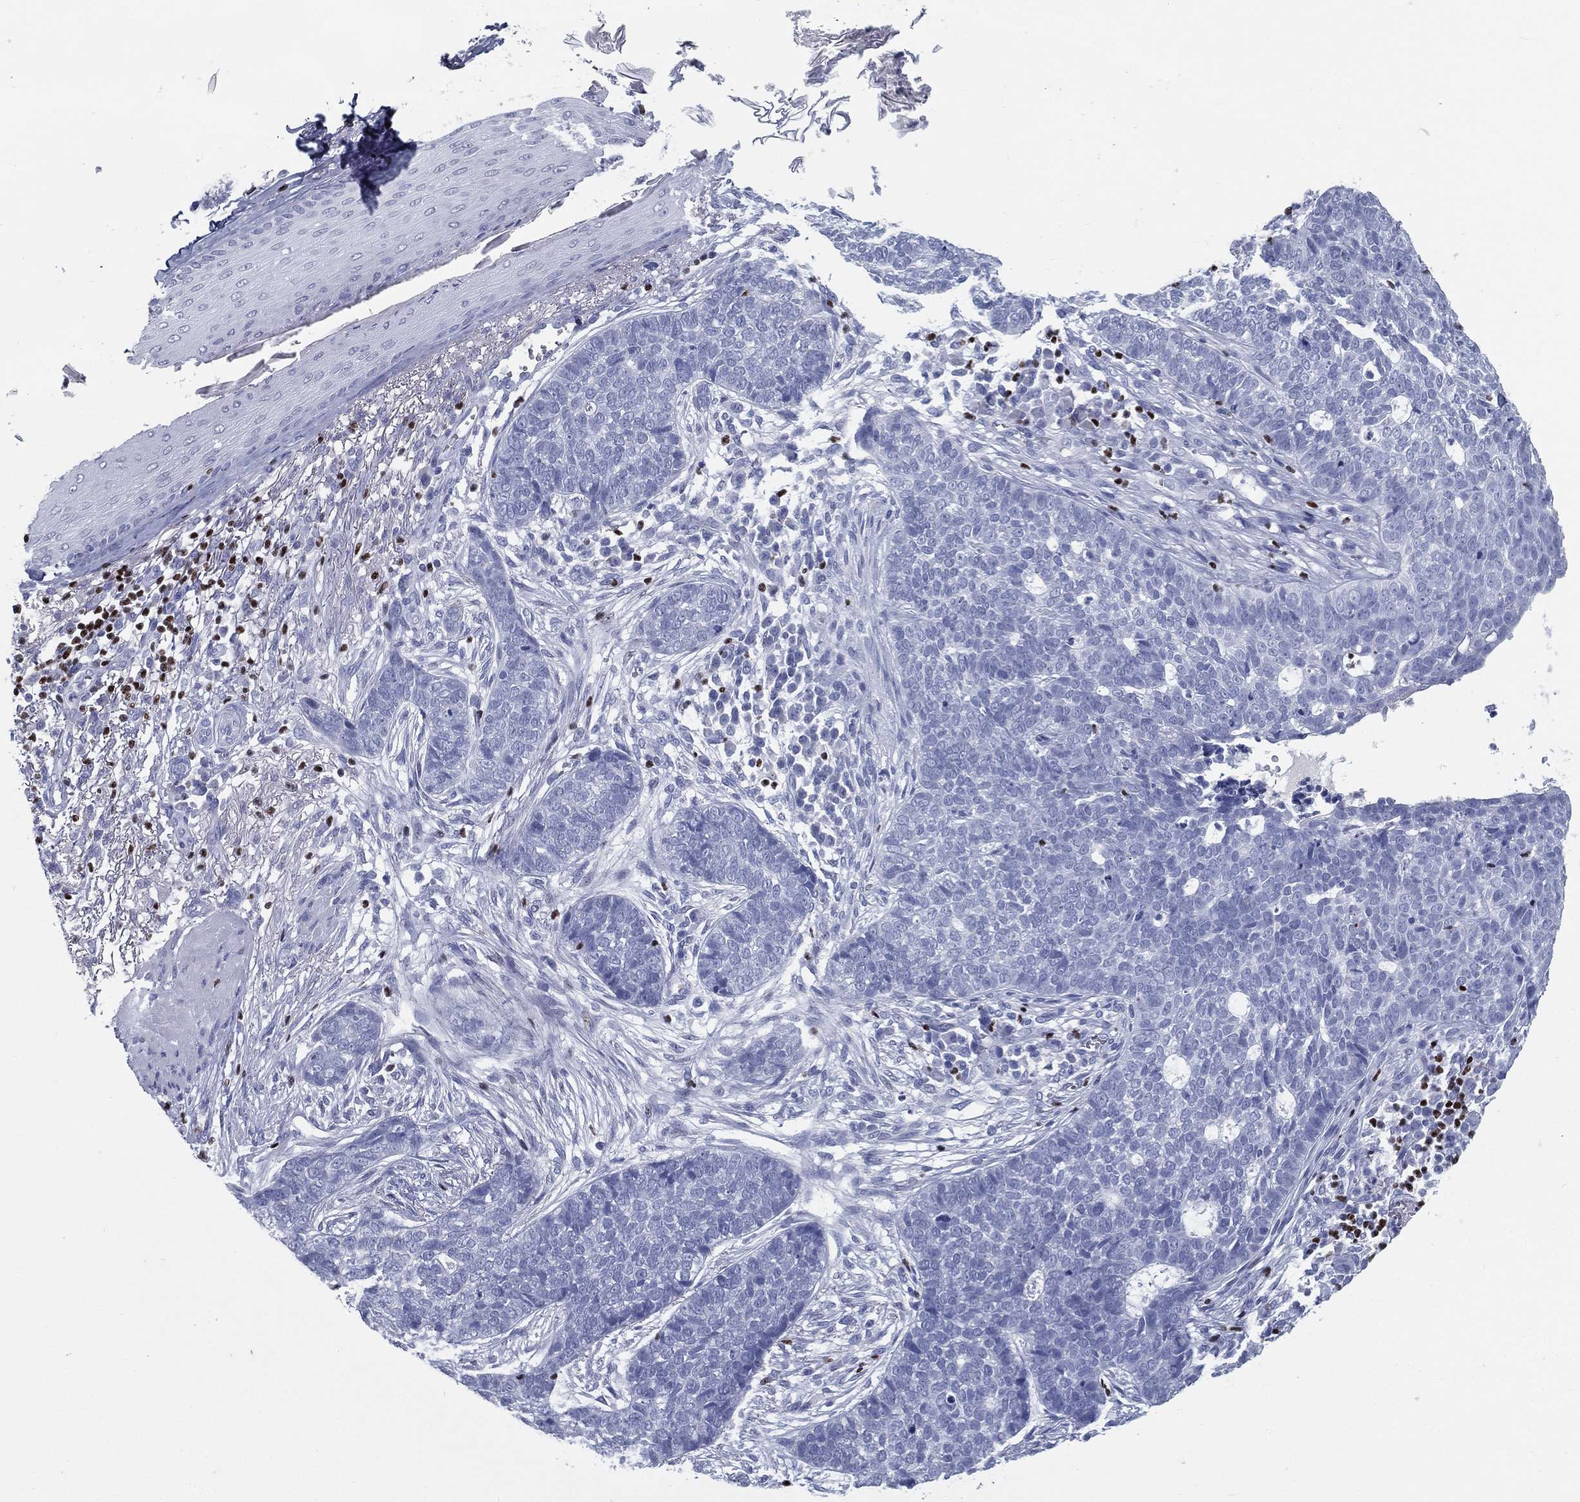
{"staining": {"intensity": "negative", "quantity": "none", "location": "none"}, "tissue": "skin cancer", "cell_type": "Tumor cells", "image_type": "cancer", "snomed": [{"axis": "morphology", "description": "Squamous cell carcinoma, NOS"}, {"axis": "topography", "description": "Skin"}], "caption": "Tumor cells show no significant staining in skin squamous cell carcinoma. Nuclei are stained in blue.", "gene": "PYHIN1", "patient": {"sex": "male", "age": 88}}